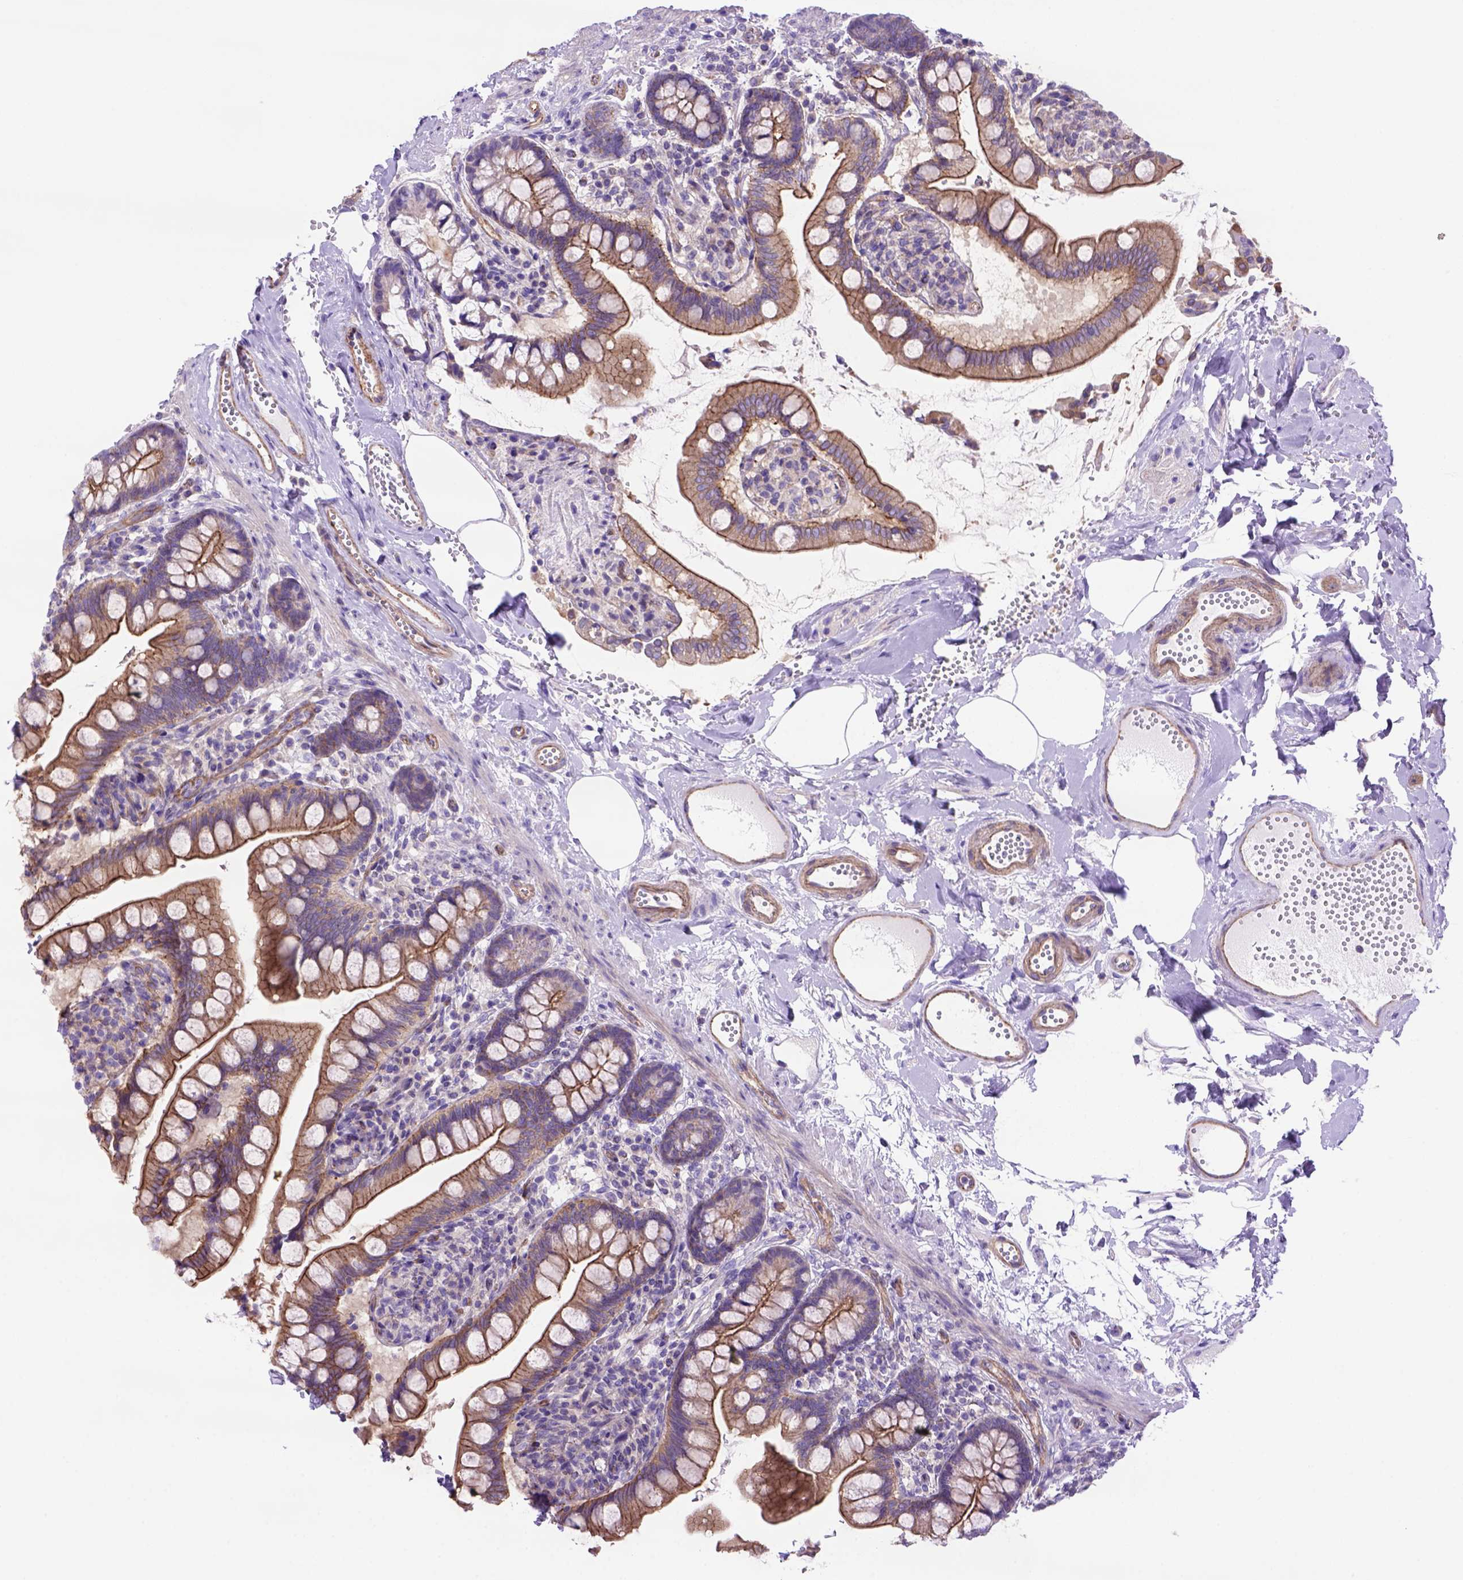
{"staining": {"intensity": "strong", "quantity": ">75%", "location": "cytoplasmic/membranous"}, "tissue": "small intestine", "cell_type": "Glandular cells", "image_type": "normal", "snomed": [{"axis": "morphology", "description": "Normal tissue, NOS"}, {"axis": "topography", "description": "Small intestine"}], "caption": "Immunohistochemical staining of normal human small intestine exhibits strong cytoplasmic/membranous protein staining in about >75% of glandular cells.", "gene": "PEX12", "patient": {"sex": "female", "age": 56}}